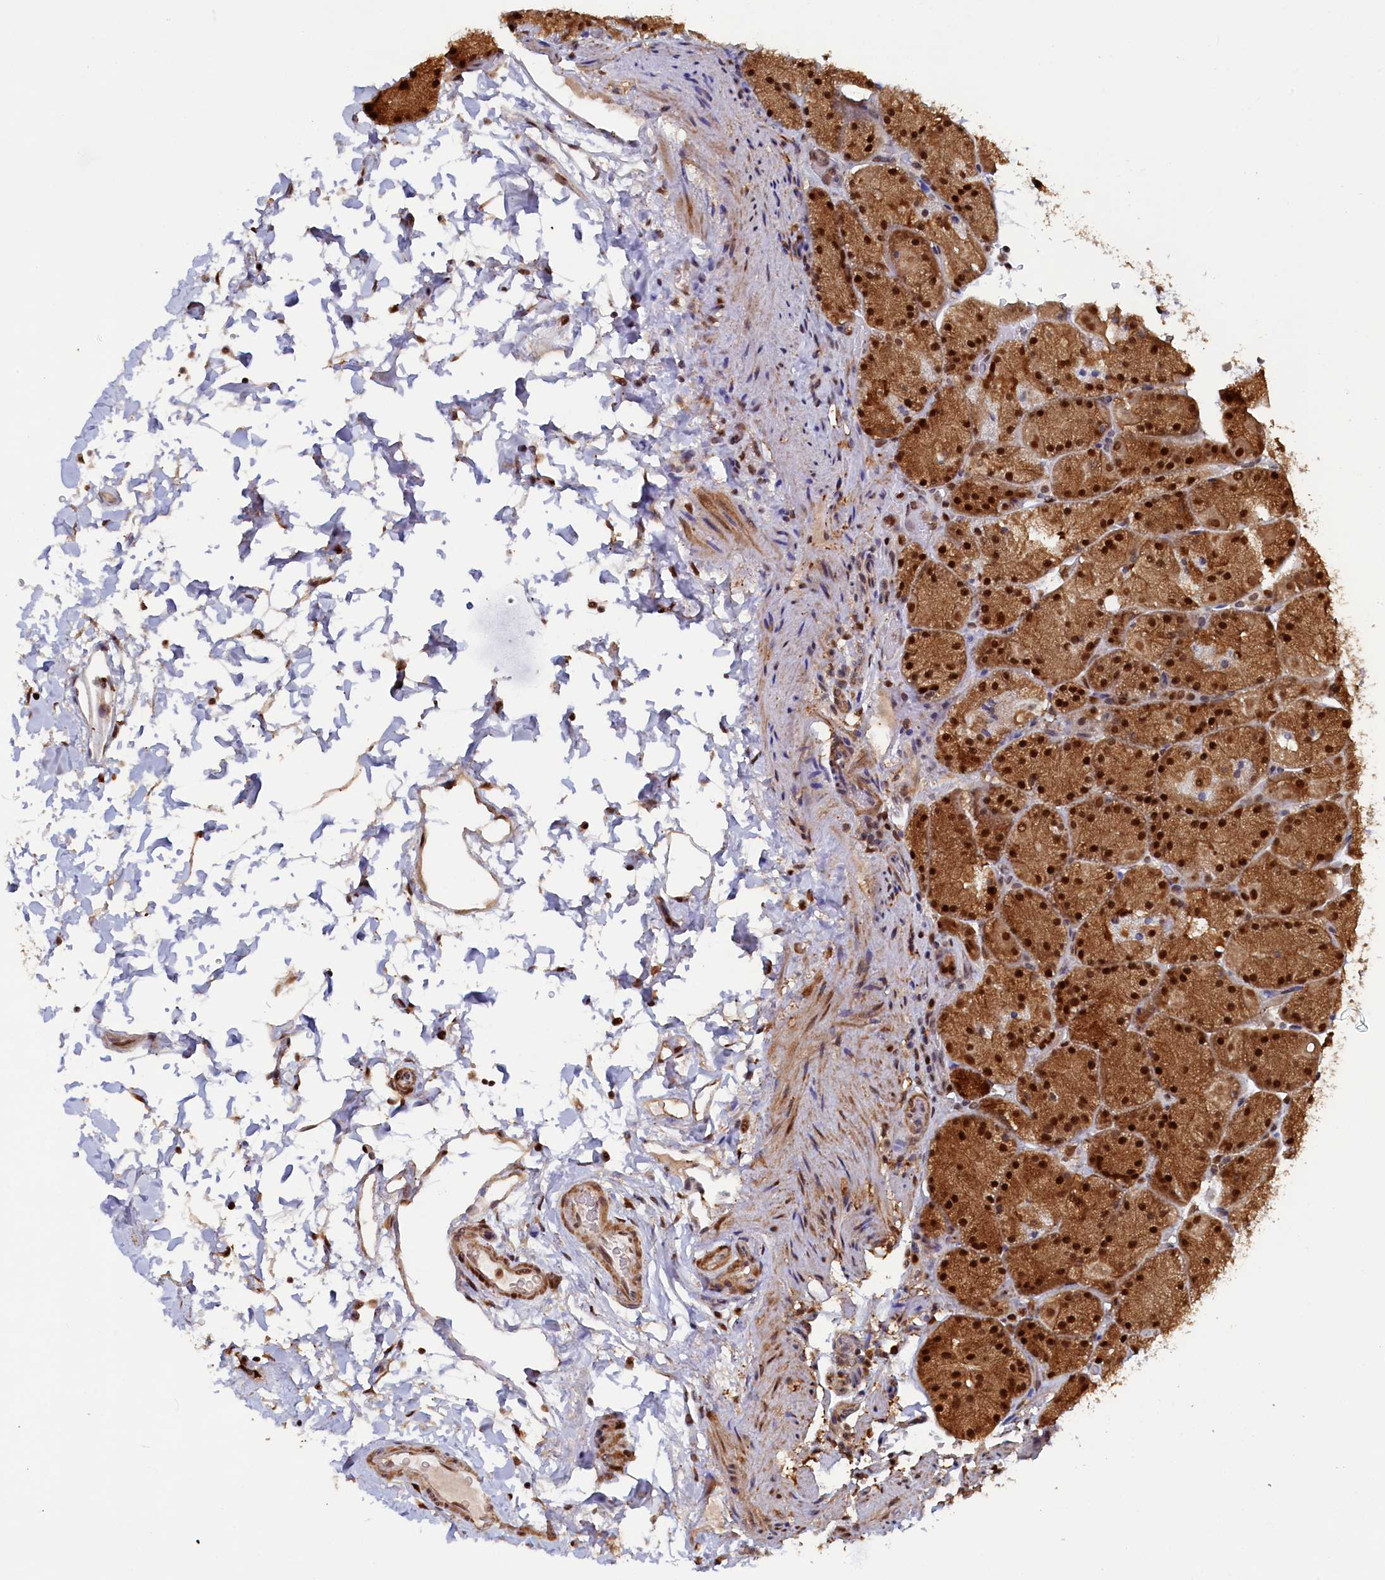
{"staining": {"intensity": "moderate", "quantity": ">75%", "location": "cytoplasmic/membranous,nuclear"}, "tissue": "stomach", "cell_type": "Glandular cells", "image_type": "normal", "snomed": [{"axis": "morphology", "description": "Normal tissue, NOS"}, {"axis": "topography", "description": "Stomach, upper"}, {"axis": "topography", "description": "Stomach, lower"}], "caption": "Normal stomach was stained to show a protein in brown. There is medium levels of moderate cytoplasmic/membranous,nuclear expression in approximately >75% of glandular cells.", "gene": "AHCY", "patient": {"sex": "male", "age": 67}}